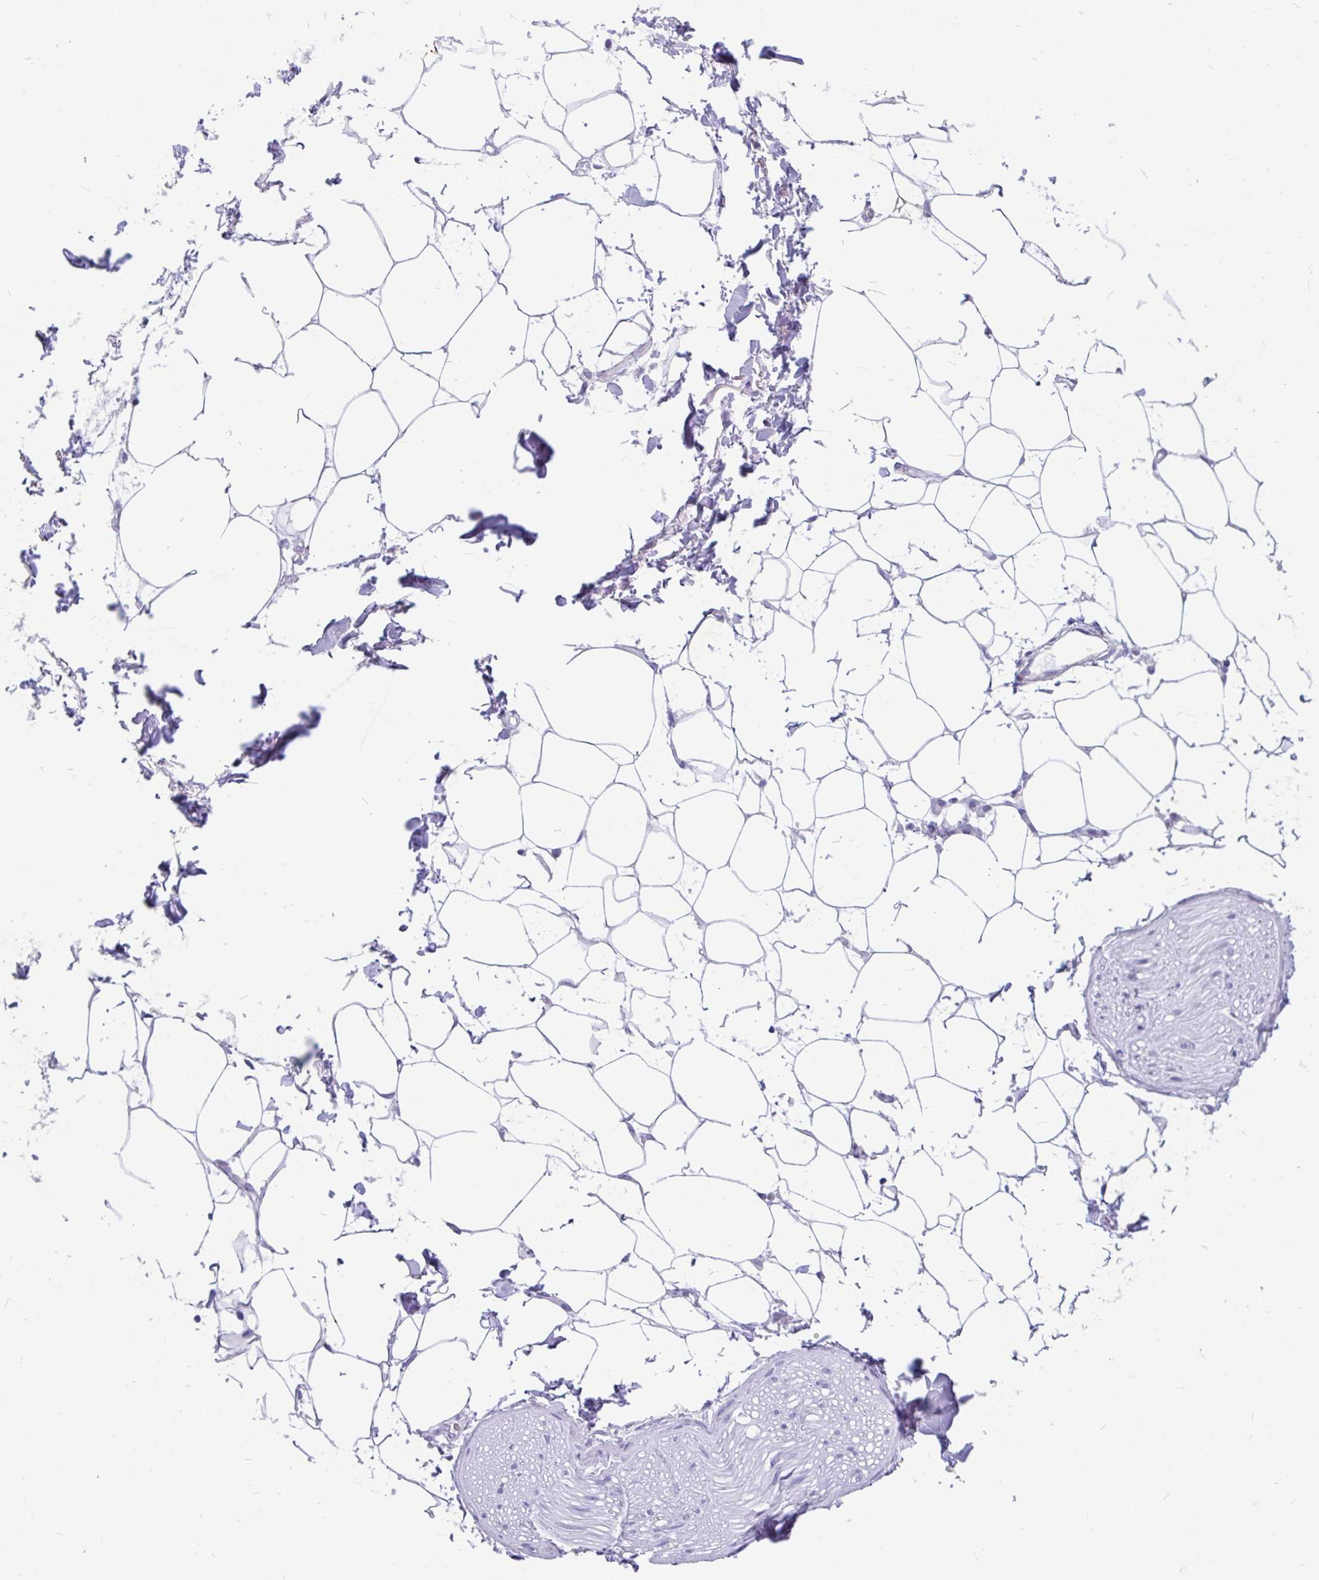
{"staining": {"intensity": "negative", "quantity": "none", "location": "none"}, "tissue": "adipose tissue", "cell_type": "Adipocytes", "image_type": "normal", "snomed": [{"axis": "morphology", "description": "Normal tissue, NOS"}, {"axis": "topography", "description": "Vagina"}, {"axis": "topography", "description": "Peripheral nerve tissue"}], "caption": "Histopathology image shows no significant protein staining in adipocytes of benign adipose tissue.", "gene": "EML5", "patient": {"sex": "female", "age": 71}}